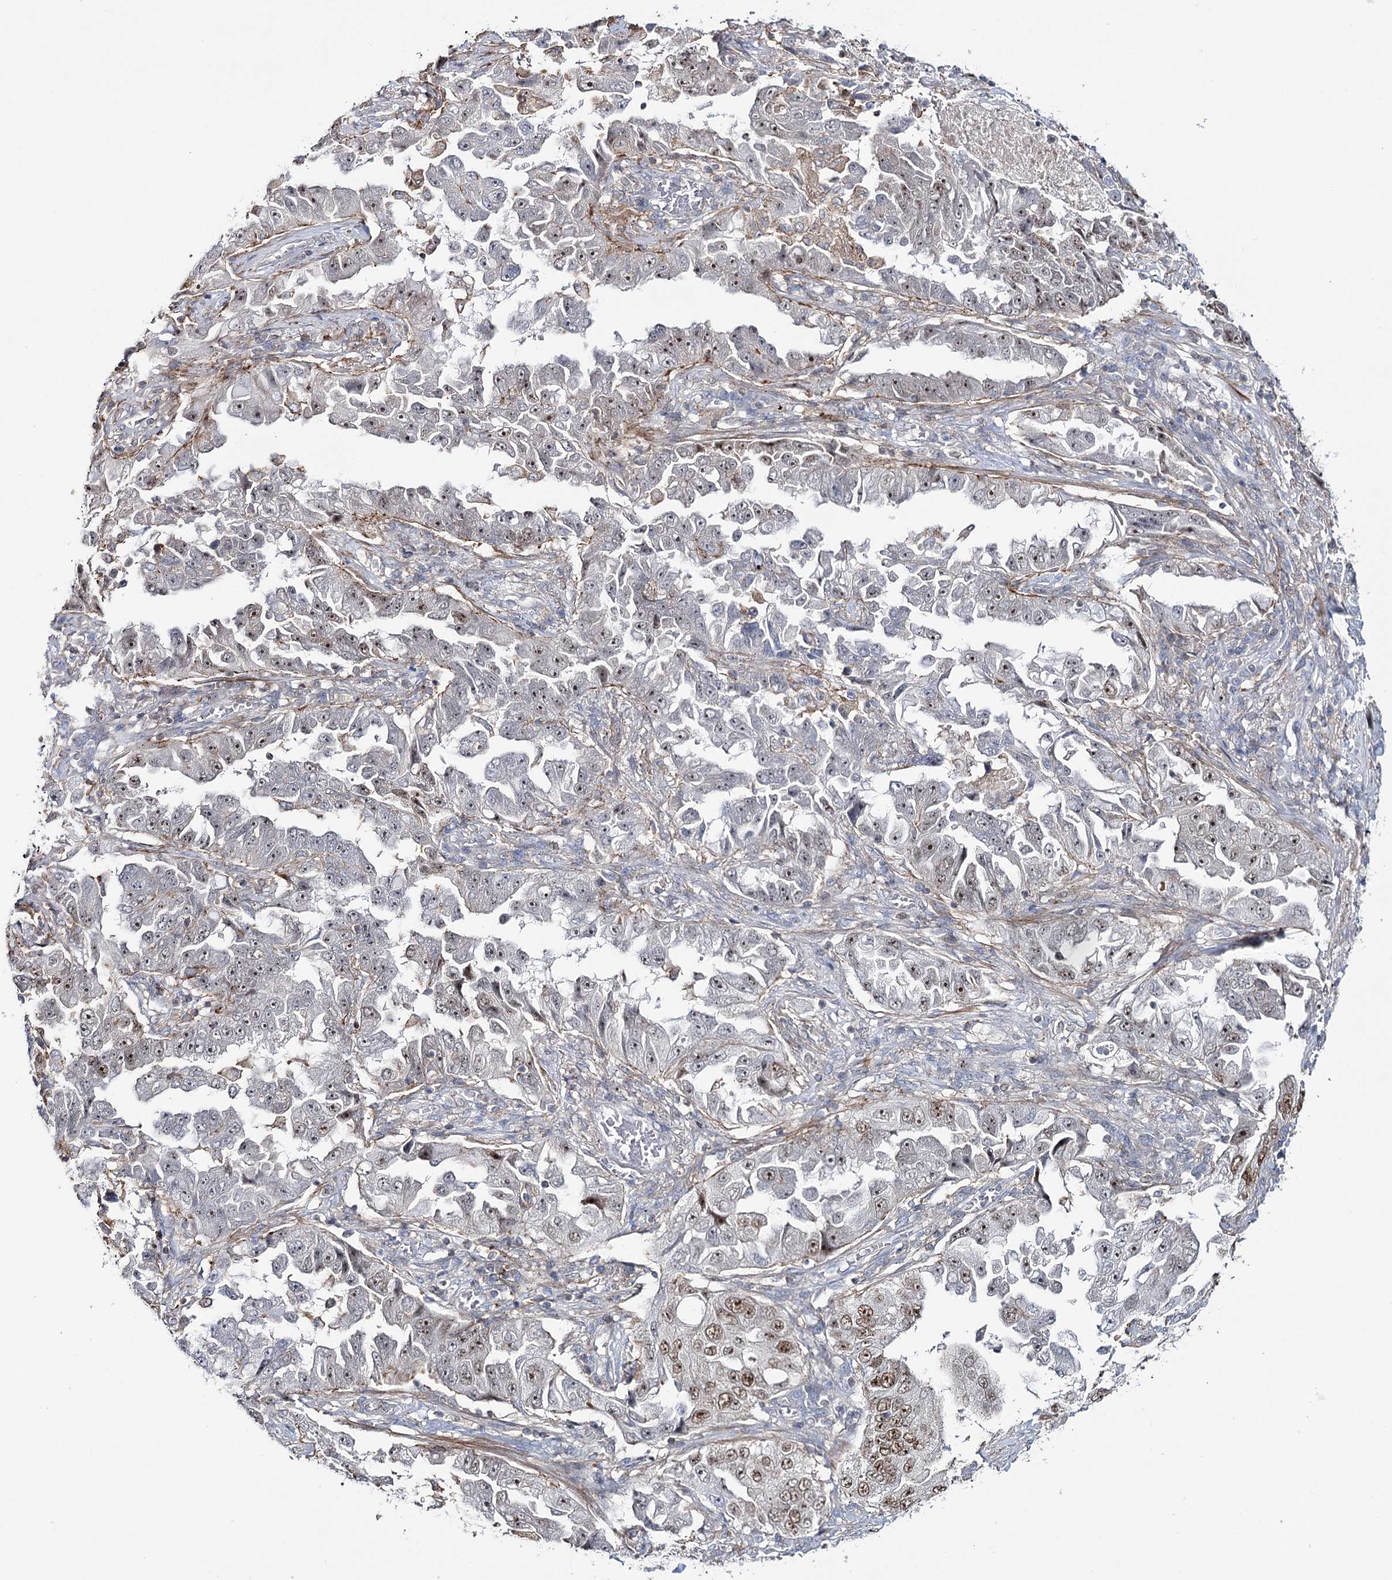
{"staining": {"intensity": "weak", "quantity": "25%-75%", "location": "nuclear"}, "tissue": "lung cancer", "cell_type": "Tumor cells", "image_type": "cancer", "snomed": [{"axis": "morphology", "description": "Adenocarcinoma, NOS"}, {"axis": "topography", "description": "Lung"}], "caption": "IHC of lung cancer (adenocarcinoma) displays low levels of weak nuclear staining in approximately 25%-75% of tumor cells.", "gene": "ZC3H8", "patient": {"sex": "female", "age": 51}}